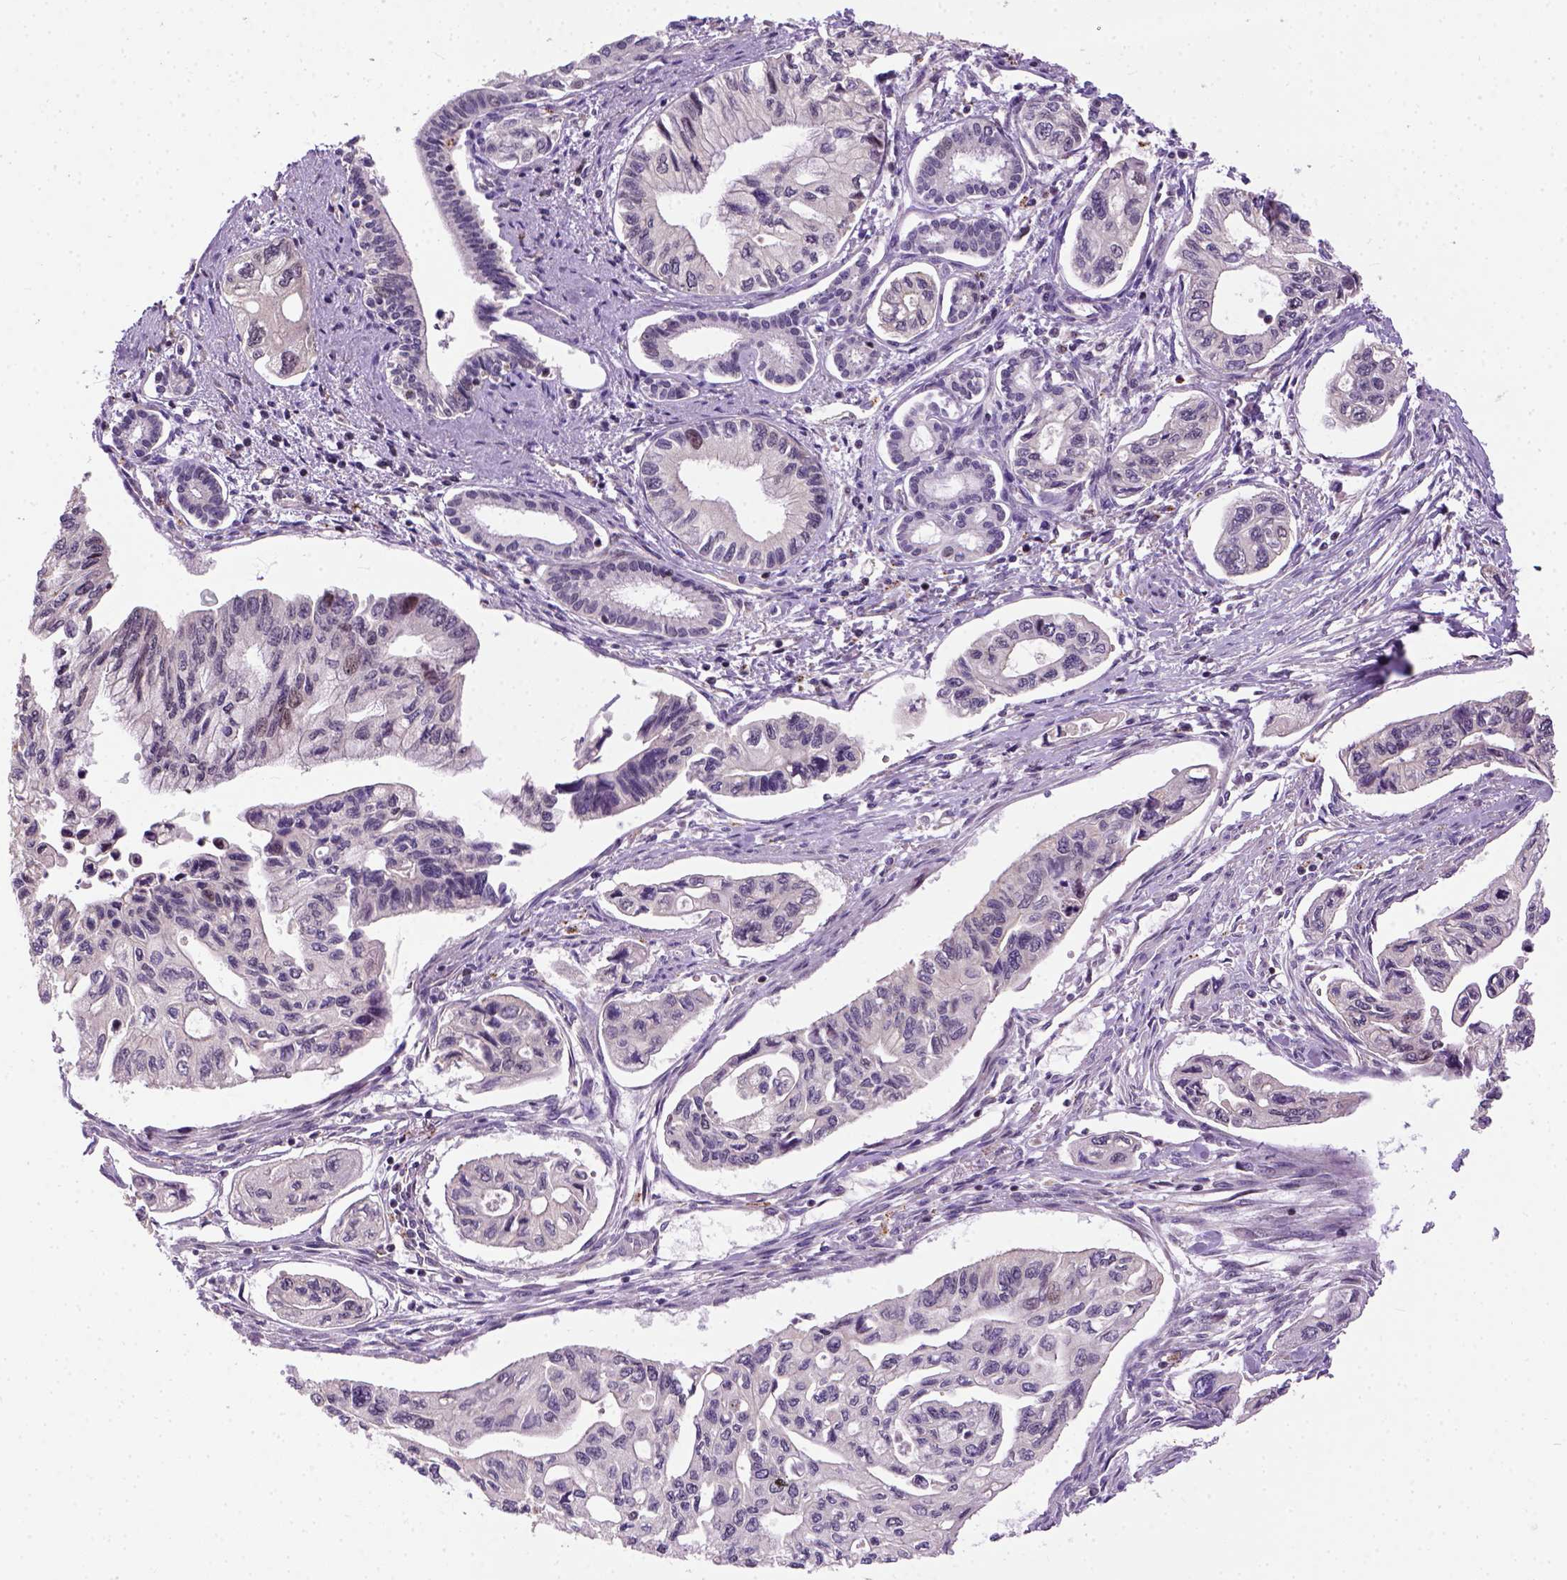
{"staining": {"intensity": "negative", "quantity": "none", "location": "none"}, "tissue": "pancreatic cancer", "cell_type": "Tumor cells", "image_type": "cancer", "snomed": [{"axis": "morphology", "description": "Adenocarcinoma, NOS"}, {"axis": "topography", "description": "Pancreas"}], "caption": "Tumor cells are negative for brown protein staining in pancreatic adenocarcinoma. (DAB immunohistochemistry, high magnification).", "gene": "KAZN", "patient": {"sex": "female", "age": 76}}